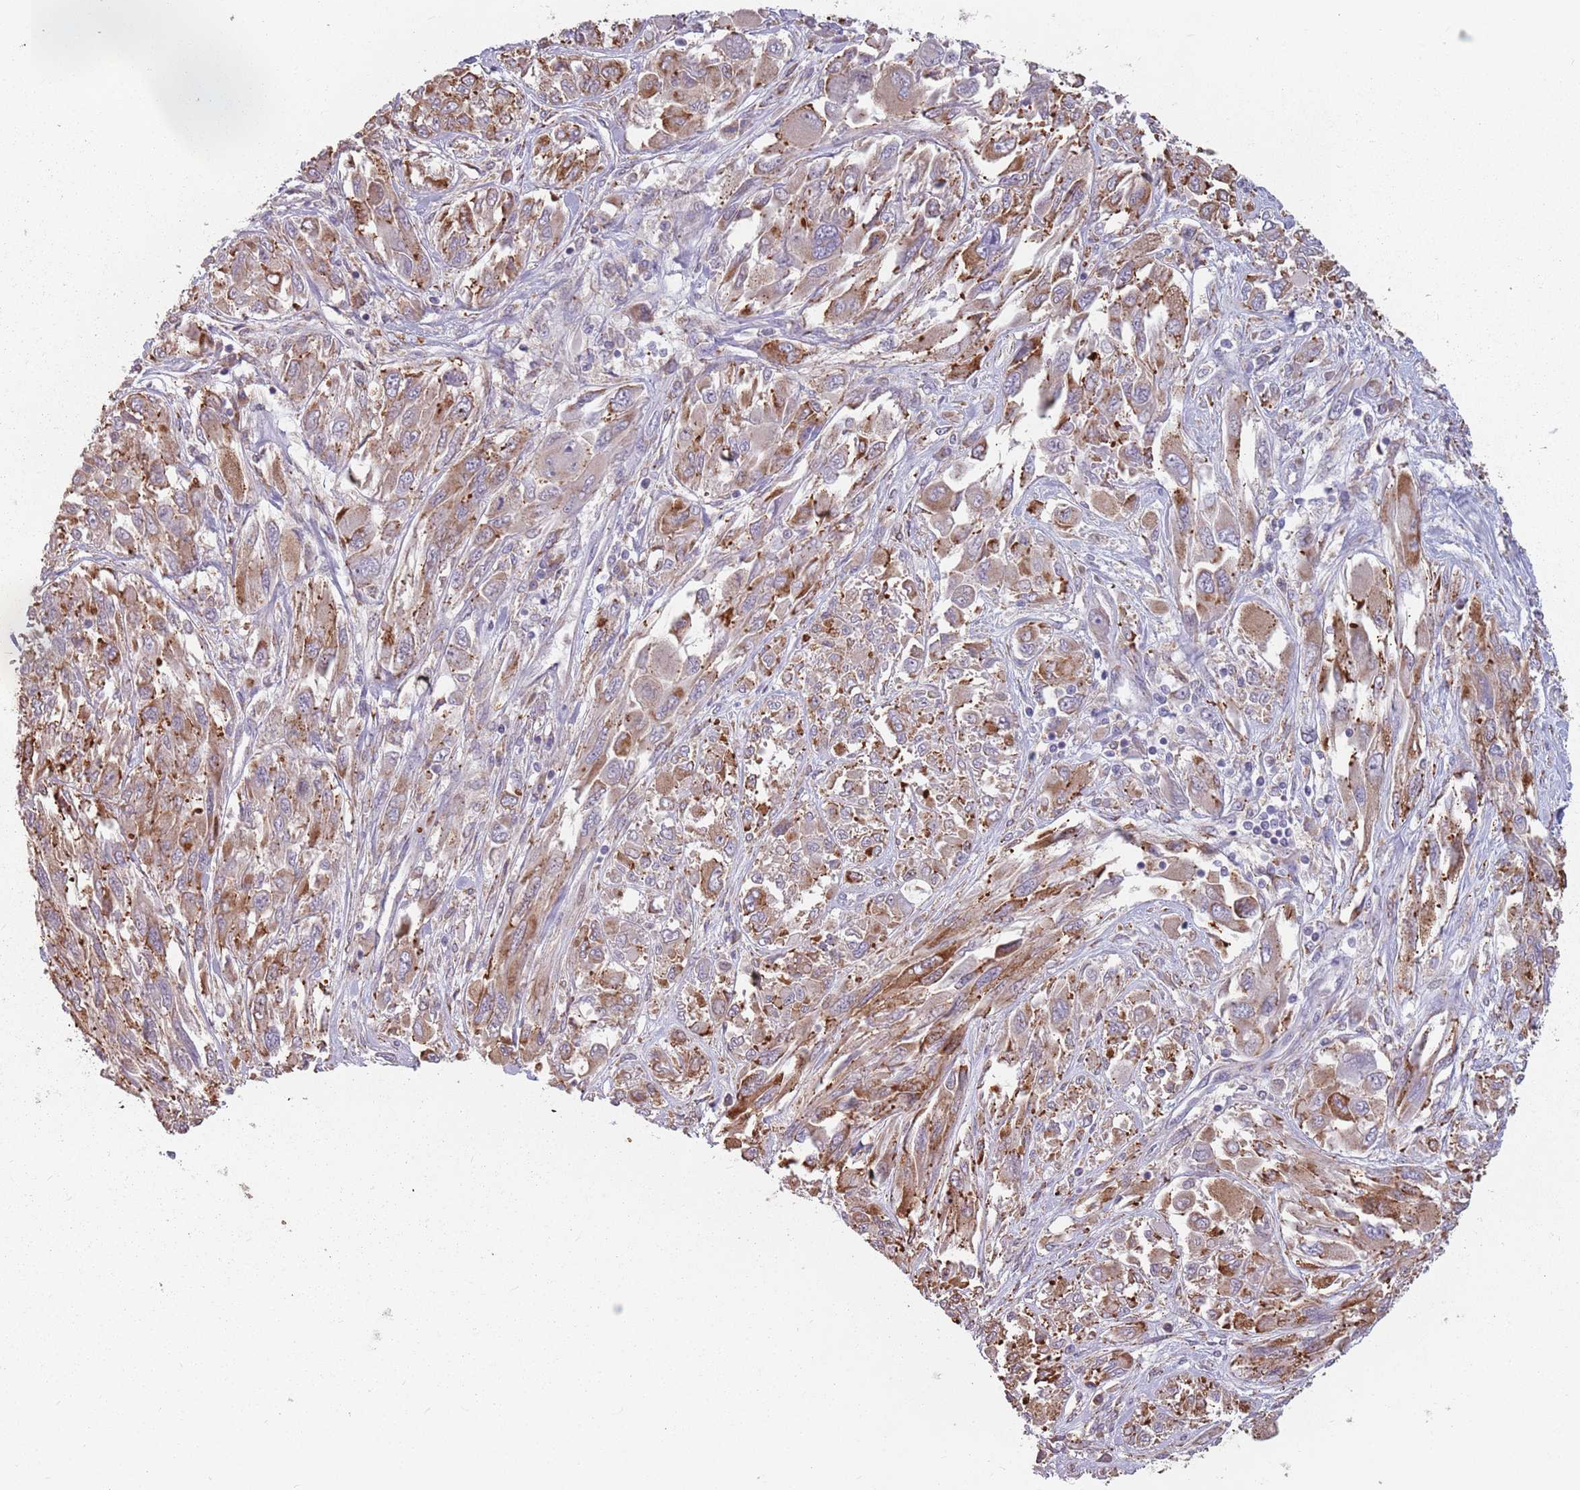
{"staining": {"intensity": "moderate", "quantity": ">75%", "location": "cytoplasmic/membranous"}, "tissue": "melanoma", "cell_type": "Tumor cells", "image_type": "cancer", "snomed": [{"axis": "morphology", "description": "Malignant melanoma, NOS"}, {"axis": "topography", "description": "Skin"}], "caption": "Protein expression analysis of melanoma exhibits moderate cytoplasmic/membranous positivity in about >75% of tumor cells. The staining is performed using DAB brown chromogen to label protein expression. The nuclei are counter-stained blue using hematoxylin.", "gene": "RPS9", "patient": {"sex": "female", "age": 91}}